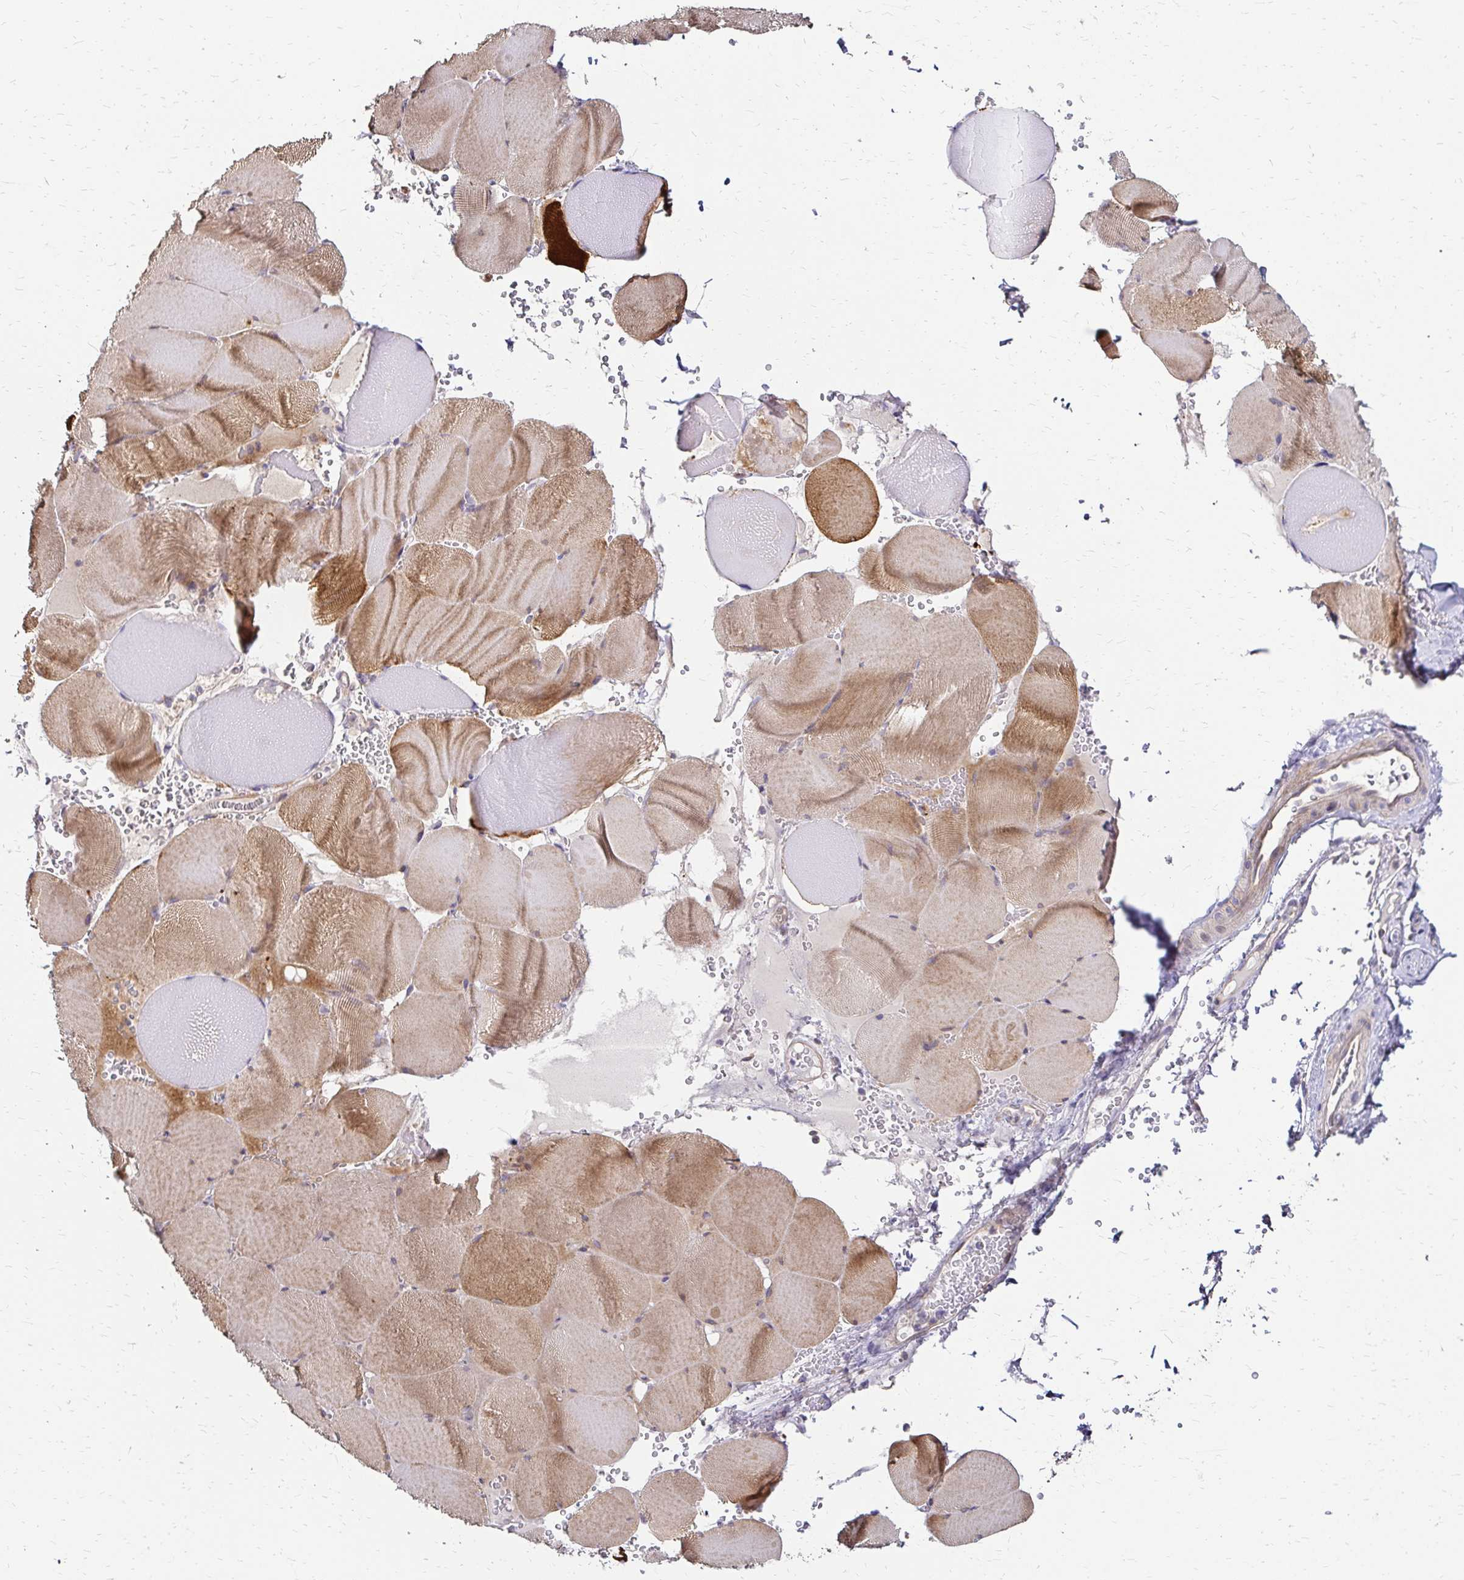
{"staining": {"intensity": "moderate", "quantity": ">75%", "location": "cytoplasmic/membranous"}, "tissue": "skeletal muscle", "cell_type": "Myocytes", "image_type": "normal", "snomed": [{"axis": "morphology", "description": "Normal tissue, NOS"}, {"axis": "topography", "description": "Skeletal muscle"}, {"axis": "topography", "description": "Head-Neck"}], "caption": "Skeletal muscle stained with immunohistochemistry (IHC) displays moderate cytoplasmic/membranous staining in about >75% of myocytes.", "gene": "PRIMA1", "patient": {"sex": "male", "age": 66}}